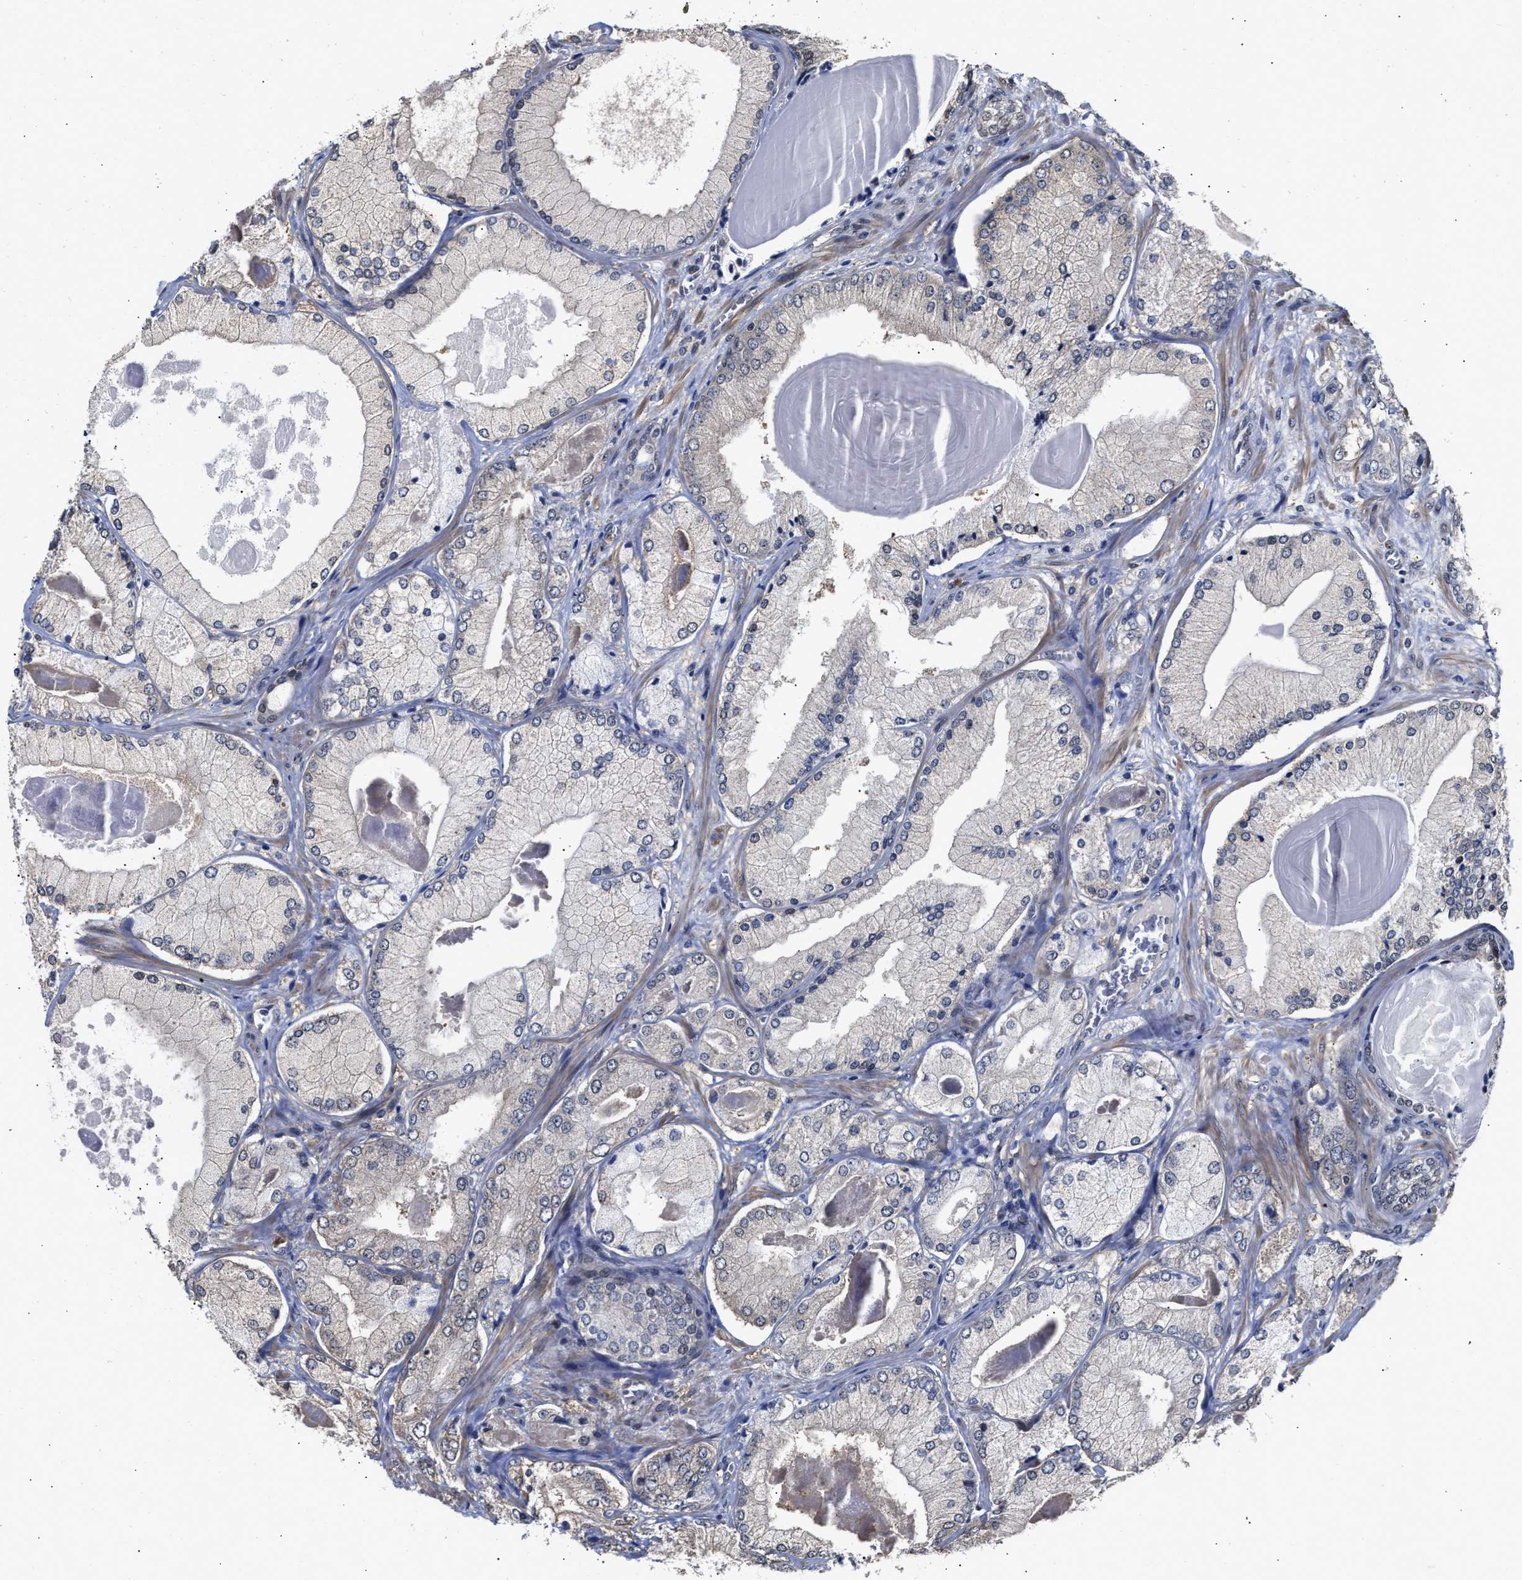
{"staining": {"intensity": "negative", "quantity": "none", "location": "none"}, "tissue": "prostate cancer", "cell_type": "Tumor cells", "image_type": "cancer", "snomed": [{"axis": "morphology", "description": "Adenocarcinoma, Low grade"}, {"axis": "topography", "description": "Prostate"}], "caption": "A histopathology image of prostate cancer stained for a protein reveals no brown staining in tumor cells. (Stains: DAB IHC with hematoxylin counter stain, Microscopy: brightfield microscopy at high magnification).", "gene": "KLHDC1", "patient": {"sex": "male", "age": 65}}